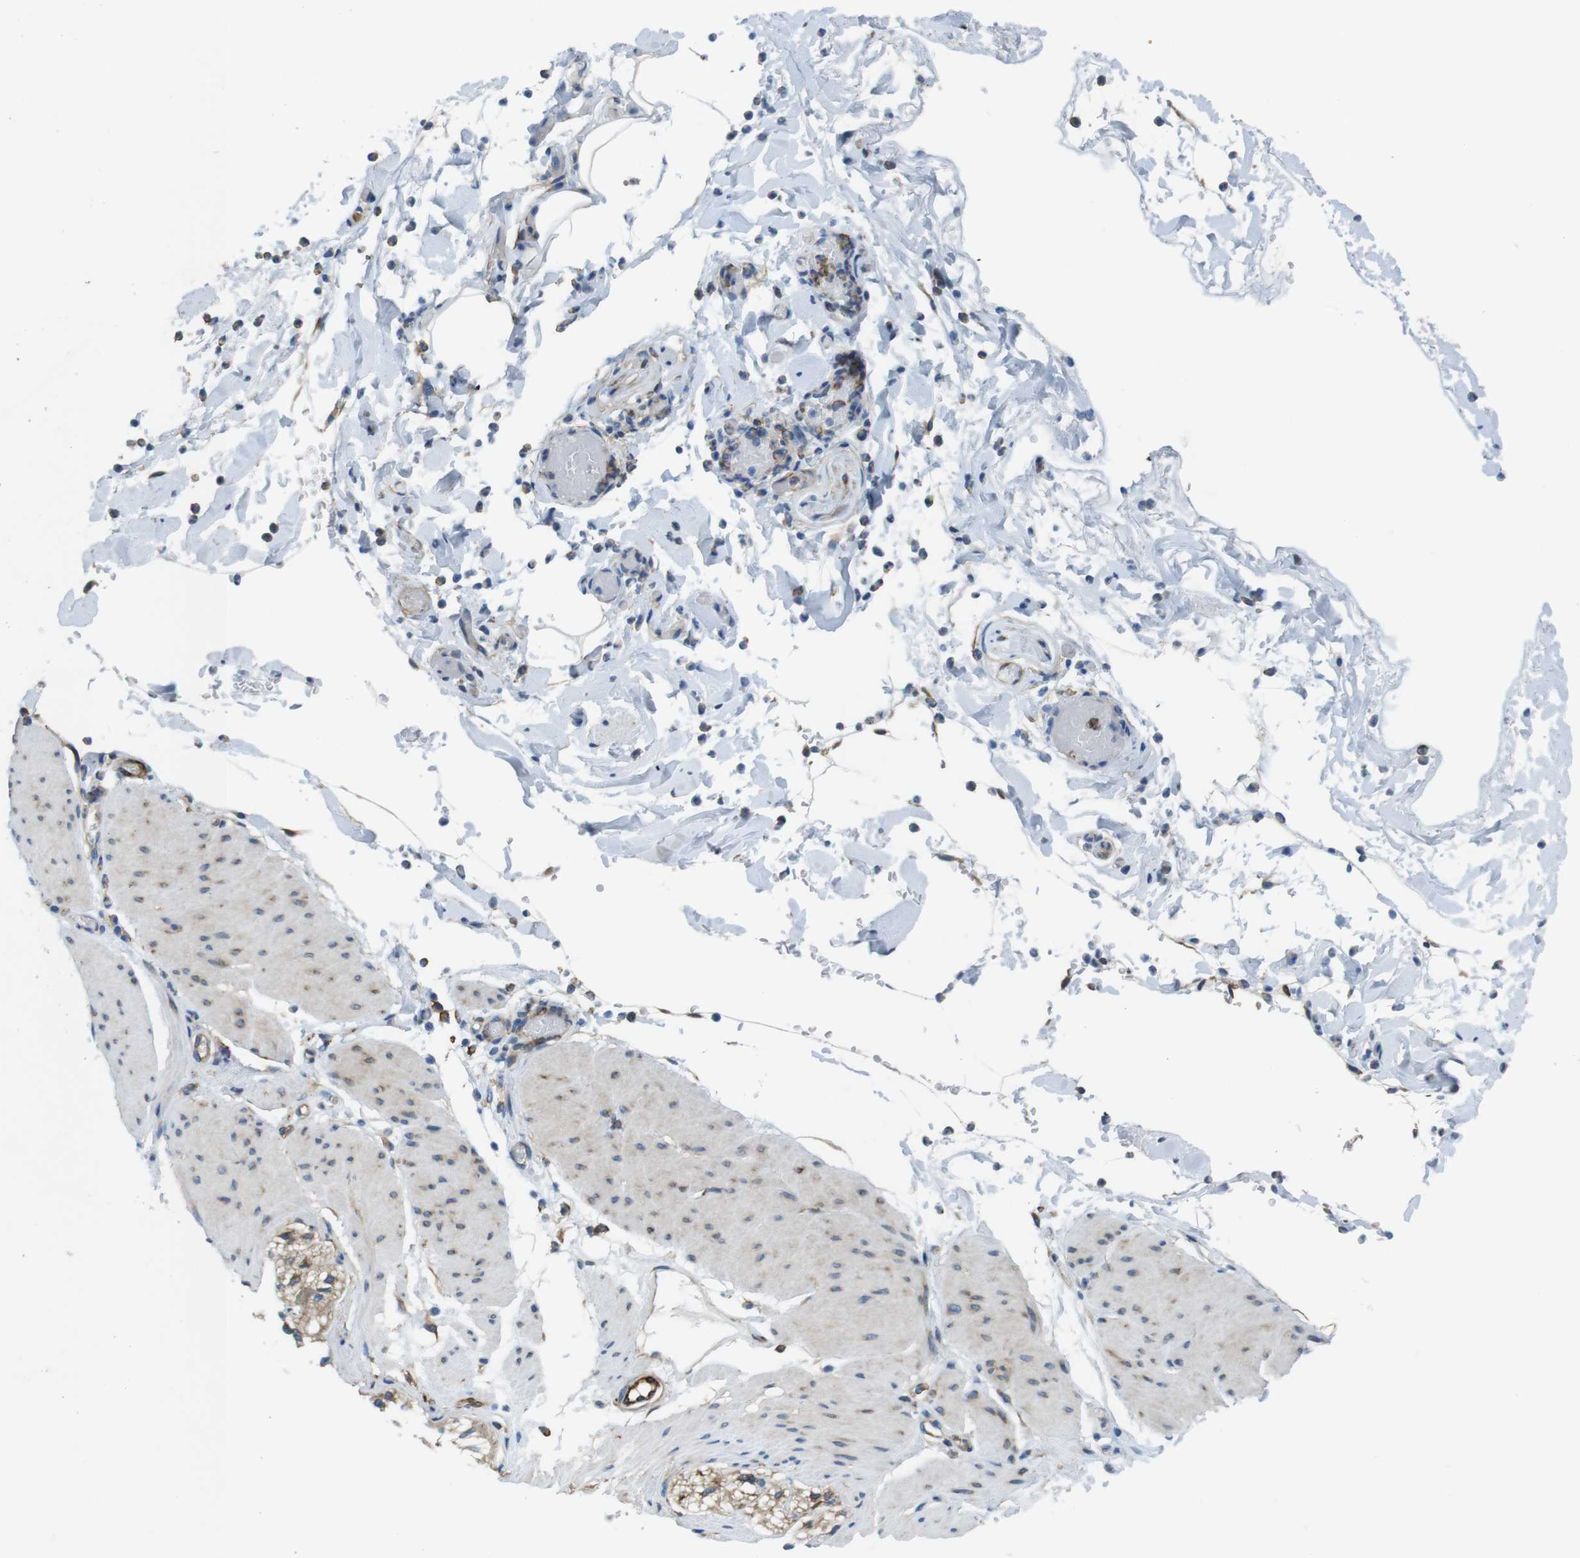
{"staining": {"intensity": "weak", "quantity": "25%-75%", "location": "cytoplasmic/membranous"}, "tissue": "smooth muscle", "cell_type": "Smooth muscle cells", "image_type": "normal", "snomed": [{"axis": "morphology", "description": "Normal tissue, NOS"}, {"axis": "topography", "description": "Smooth muscle"}, {"axis": "topography", "description": "Colon"}], "caption": "Unremarkable smooth muscle exhibits weak cytoplasmic/membranous staining in approximately 25%-75% of smooth muscle cells The protein of interest is stained brown, and the nuclei are stained in blue (DAB (3,3'-diaminobenzidine) IHC with brightfield microscopy, high magnification)..", "gene": "EMP2", "patient": {"sex": "male", "age": 67}}